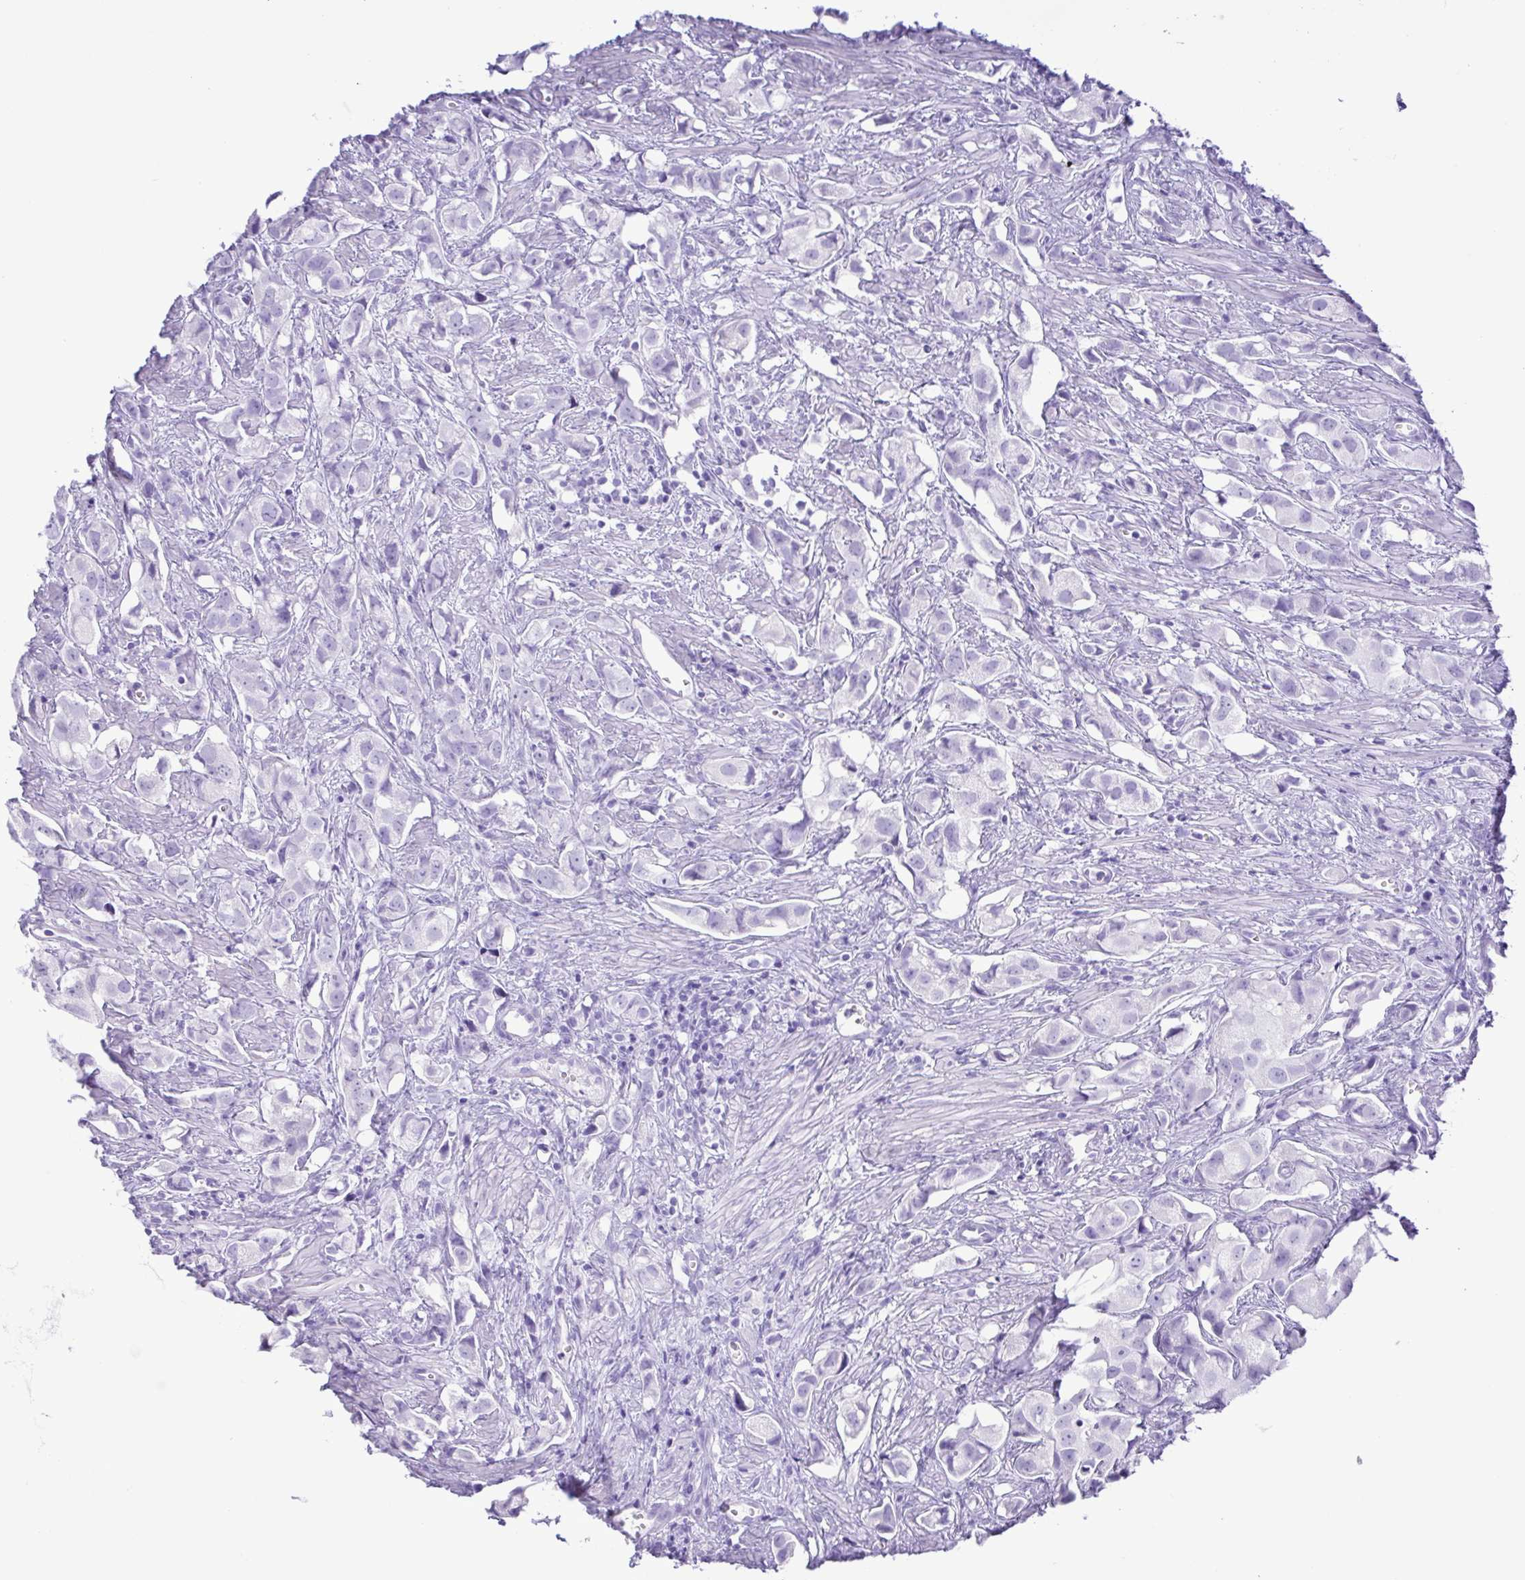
{"staining": {"intensity": "negative", "quantity": "none", "location": "none"}, "tissue": "prostate cancer", "cell_type": "Tumor cells", "image_type": "cancer", "snomed": [{"axis": "morphology", "description": "Adenocarcinoma, High grade"}, {"axis": "topography", "description": "Prostate"}], "caption": "The immunohistochemistry (IHC) histopathology image has no significant positivity in tumor cells of prostate cancer (high-grade adenocarcinoma) tissue.", "gene": "CASP14", "patient": {"sex": "male", "age": 58}}